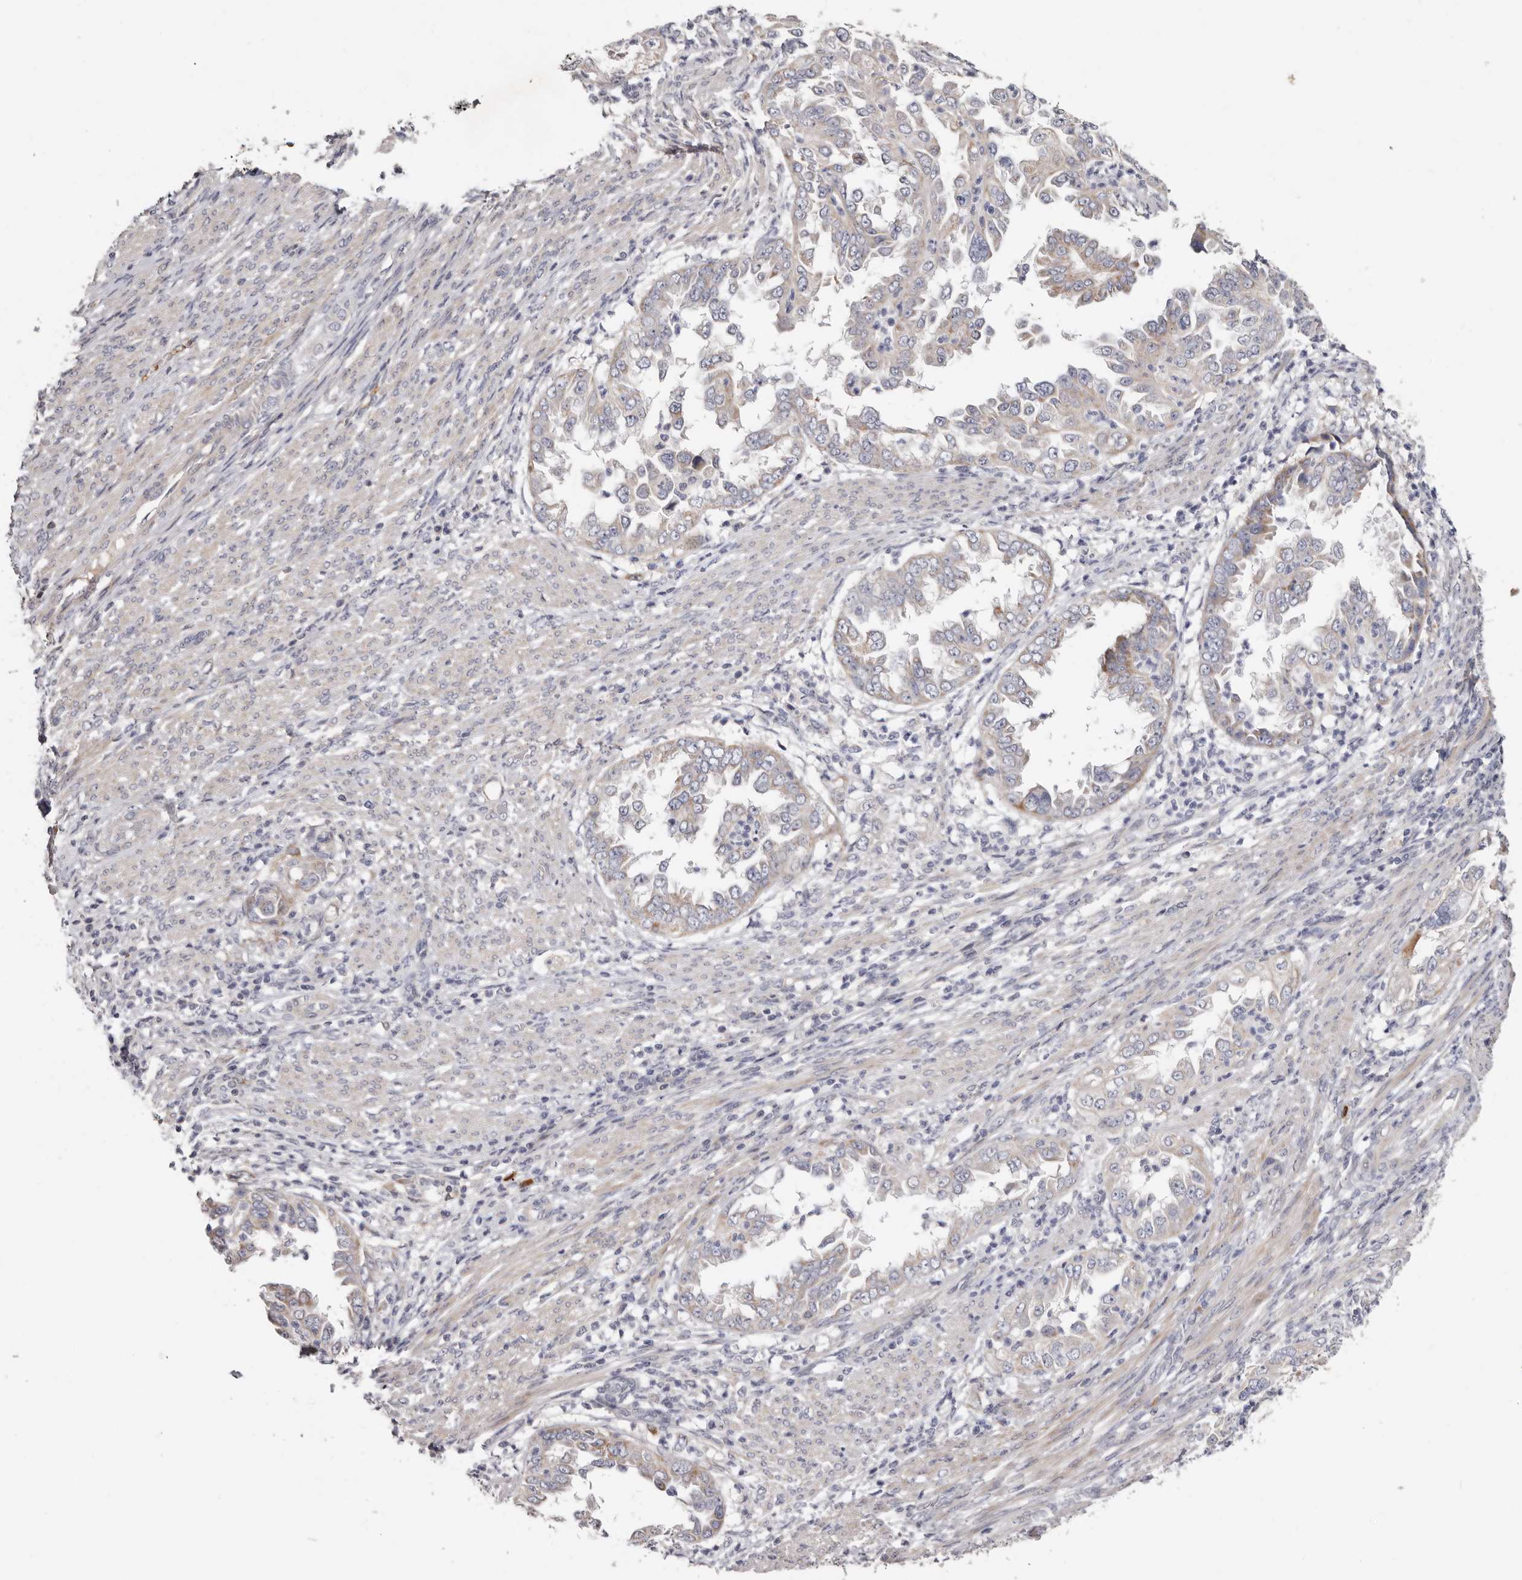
{"staining": {"intensity": "weak", "quantity": "25%-75%", "location": "cytoplasmic/membranous"}, "tissue": "endometrial cancer", "cell_type": "Tumor cells", "image_type": "cancer", "snomed": [{"axis": "morphology", "description": "Adenocarcinoma, NOS"}, {"axis": "topography", "description": "Endometrium"}], "caption": "A photomicrograph of human endometrial adenocarcinoma stained for a protein displays weak cytoplasmic/membranous brown staining in tumor cells.", "gene": "SPTA1", "patient": {"sex": "female", "age": 85}}